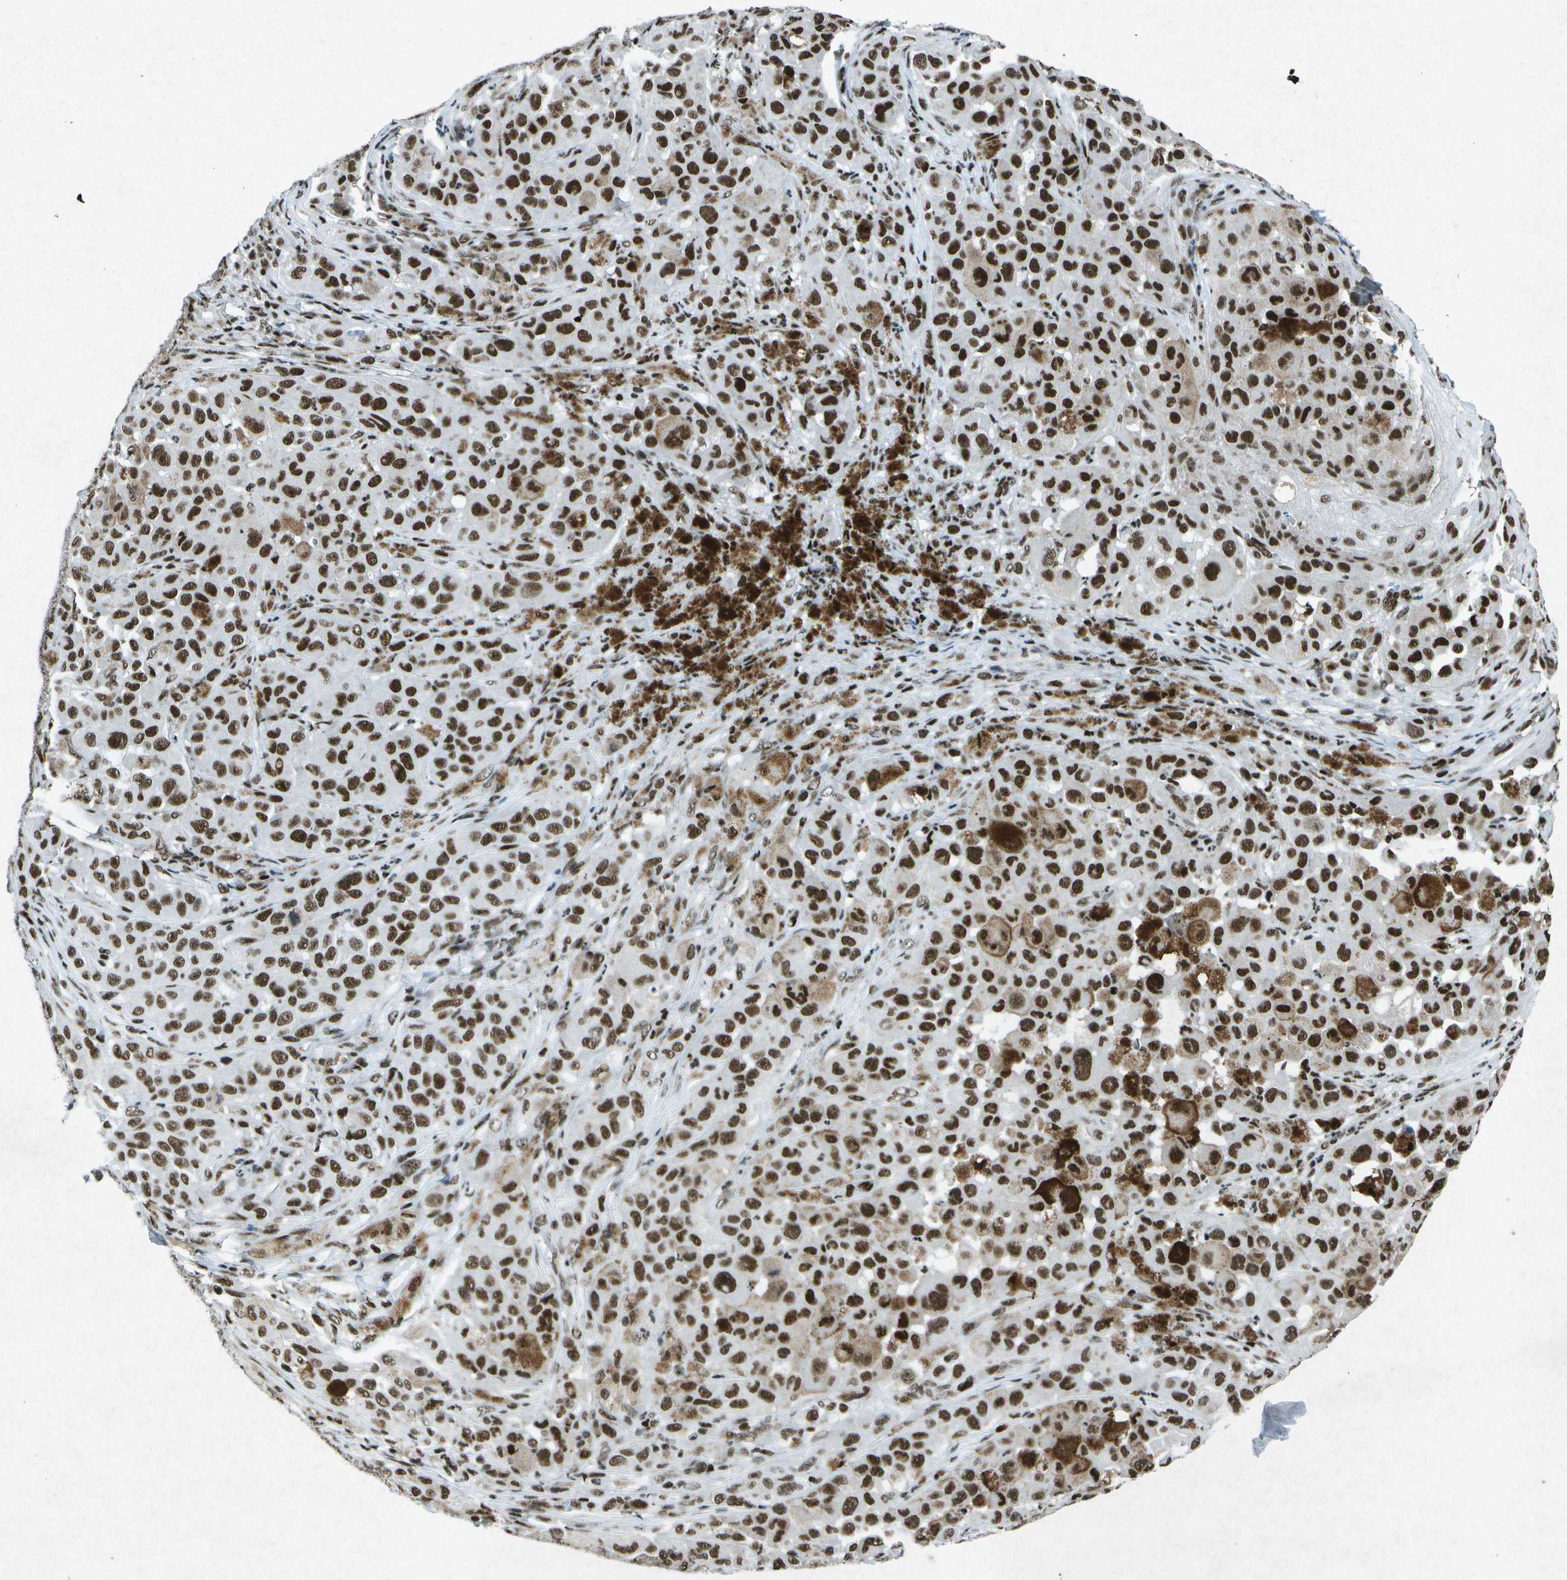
{"staining": {"intensity": "strong", "quantity": ">75%", "location": "nuclear"}, "tissue": "melanoma", "cell_type": "Tumor cells", "image_type": "cancer", "snomed": [{"axis": "morphology", "description": "Malignant melanoma, NOS"}, {"axis": "topography", "description": "Skin"}], "caption": "An IHC photomicrograph of tumor tissue is shown. Protein staining in brown highlights strong nuclear positivity in malignant melanoma within tumor cells.", "gene": "MTA2", "patient": {"sex": "male", "age": 96}}